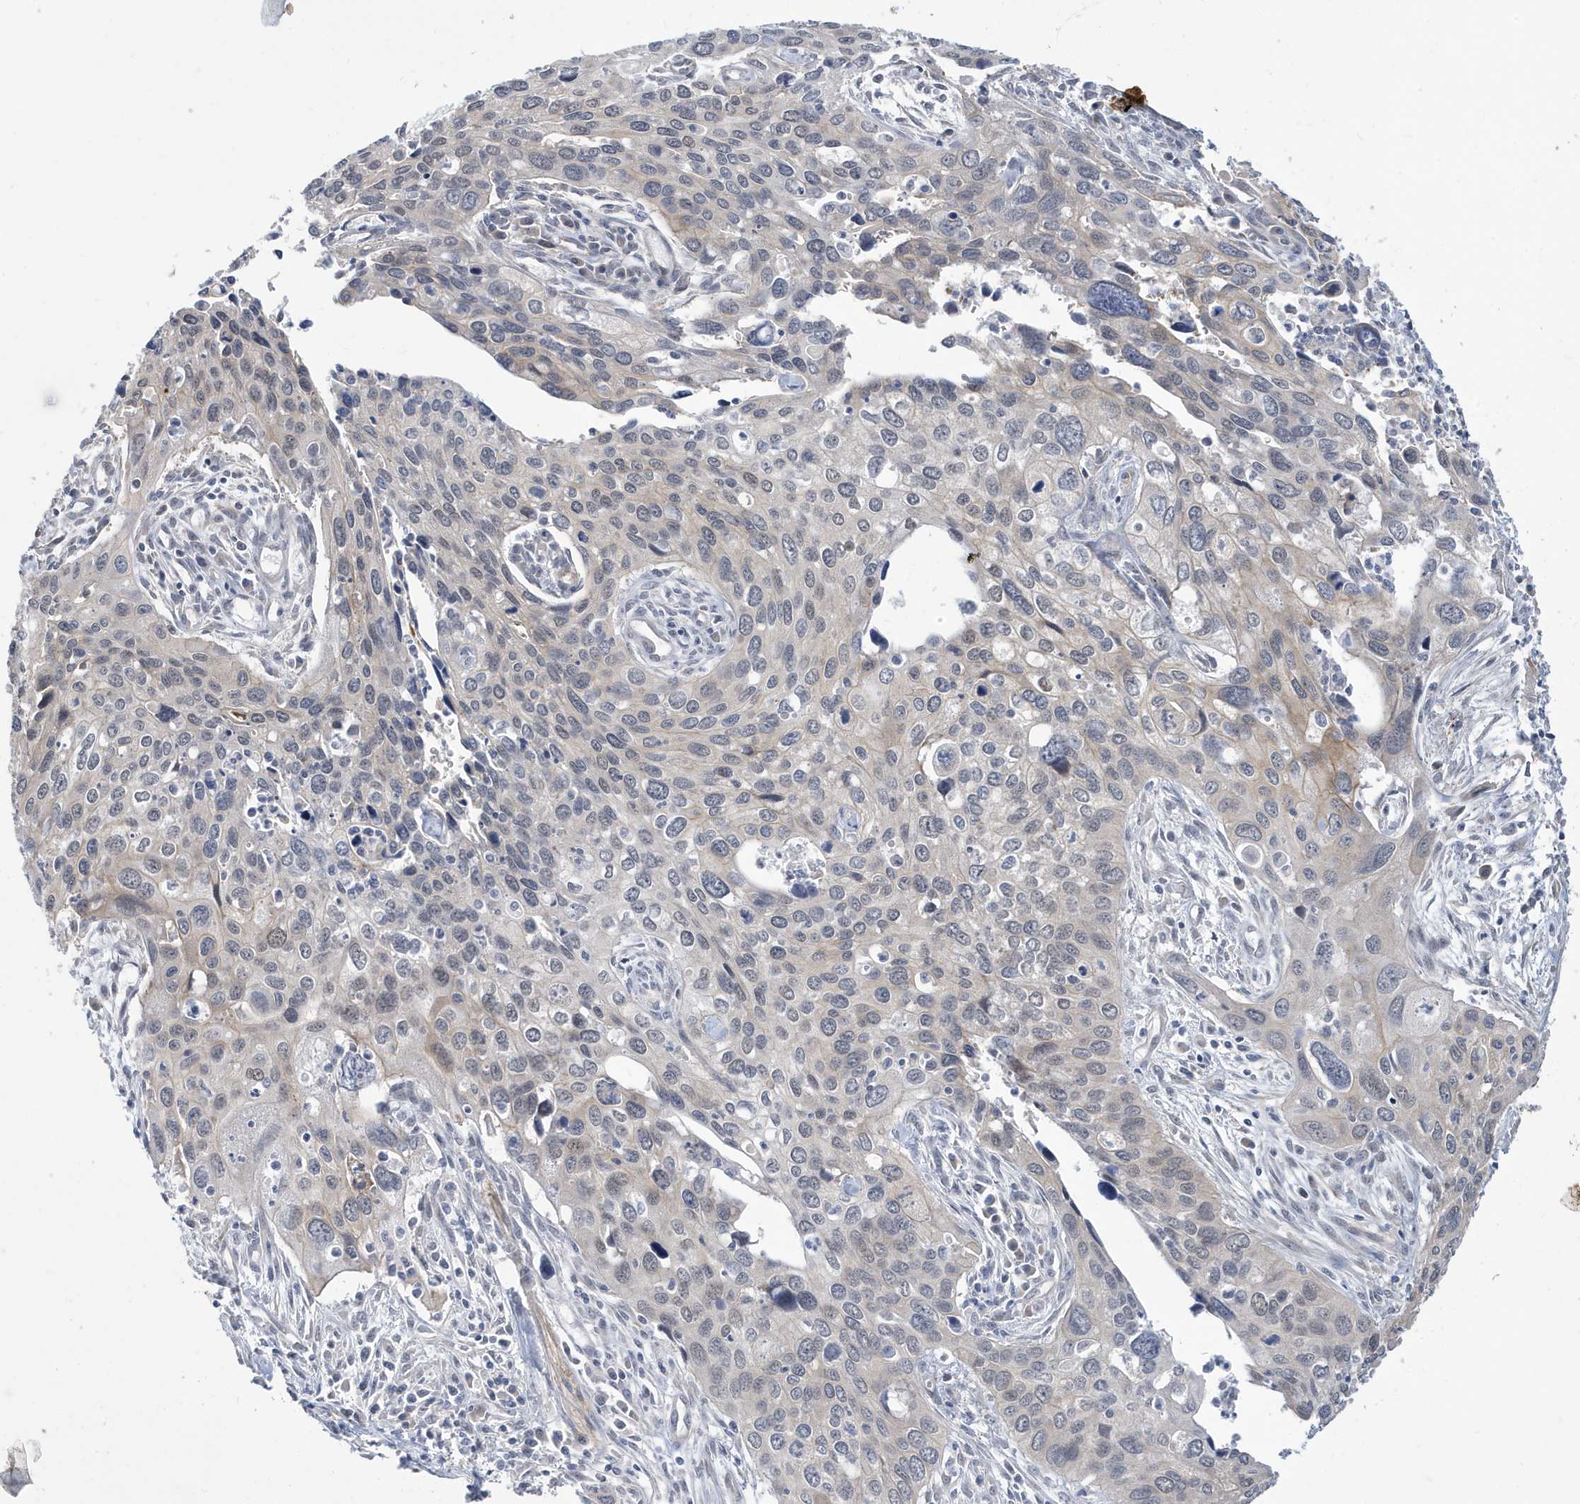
{"staining": {"intensity": "weak", "quantity": "<25%", "location": "cytoplasmic/membranous"}, "tissue": "cervical cancer", "cell_type": "Tumor cells", "image_type": "cancer", "snomed": [{"axis": "morphology", "description": "Squamous cell carcinoma, NOS"}, {"axis": "topography", "description": "Cervix"}], "caption": "Immunohistochemical staining of cervical cancer demonstrates no significant expression in tumor cells.", "gene": "ZNF654", "patient": {"sex": "female", "age": 55}}